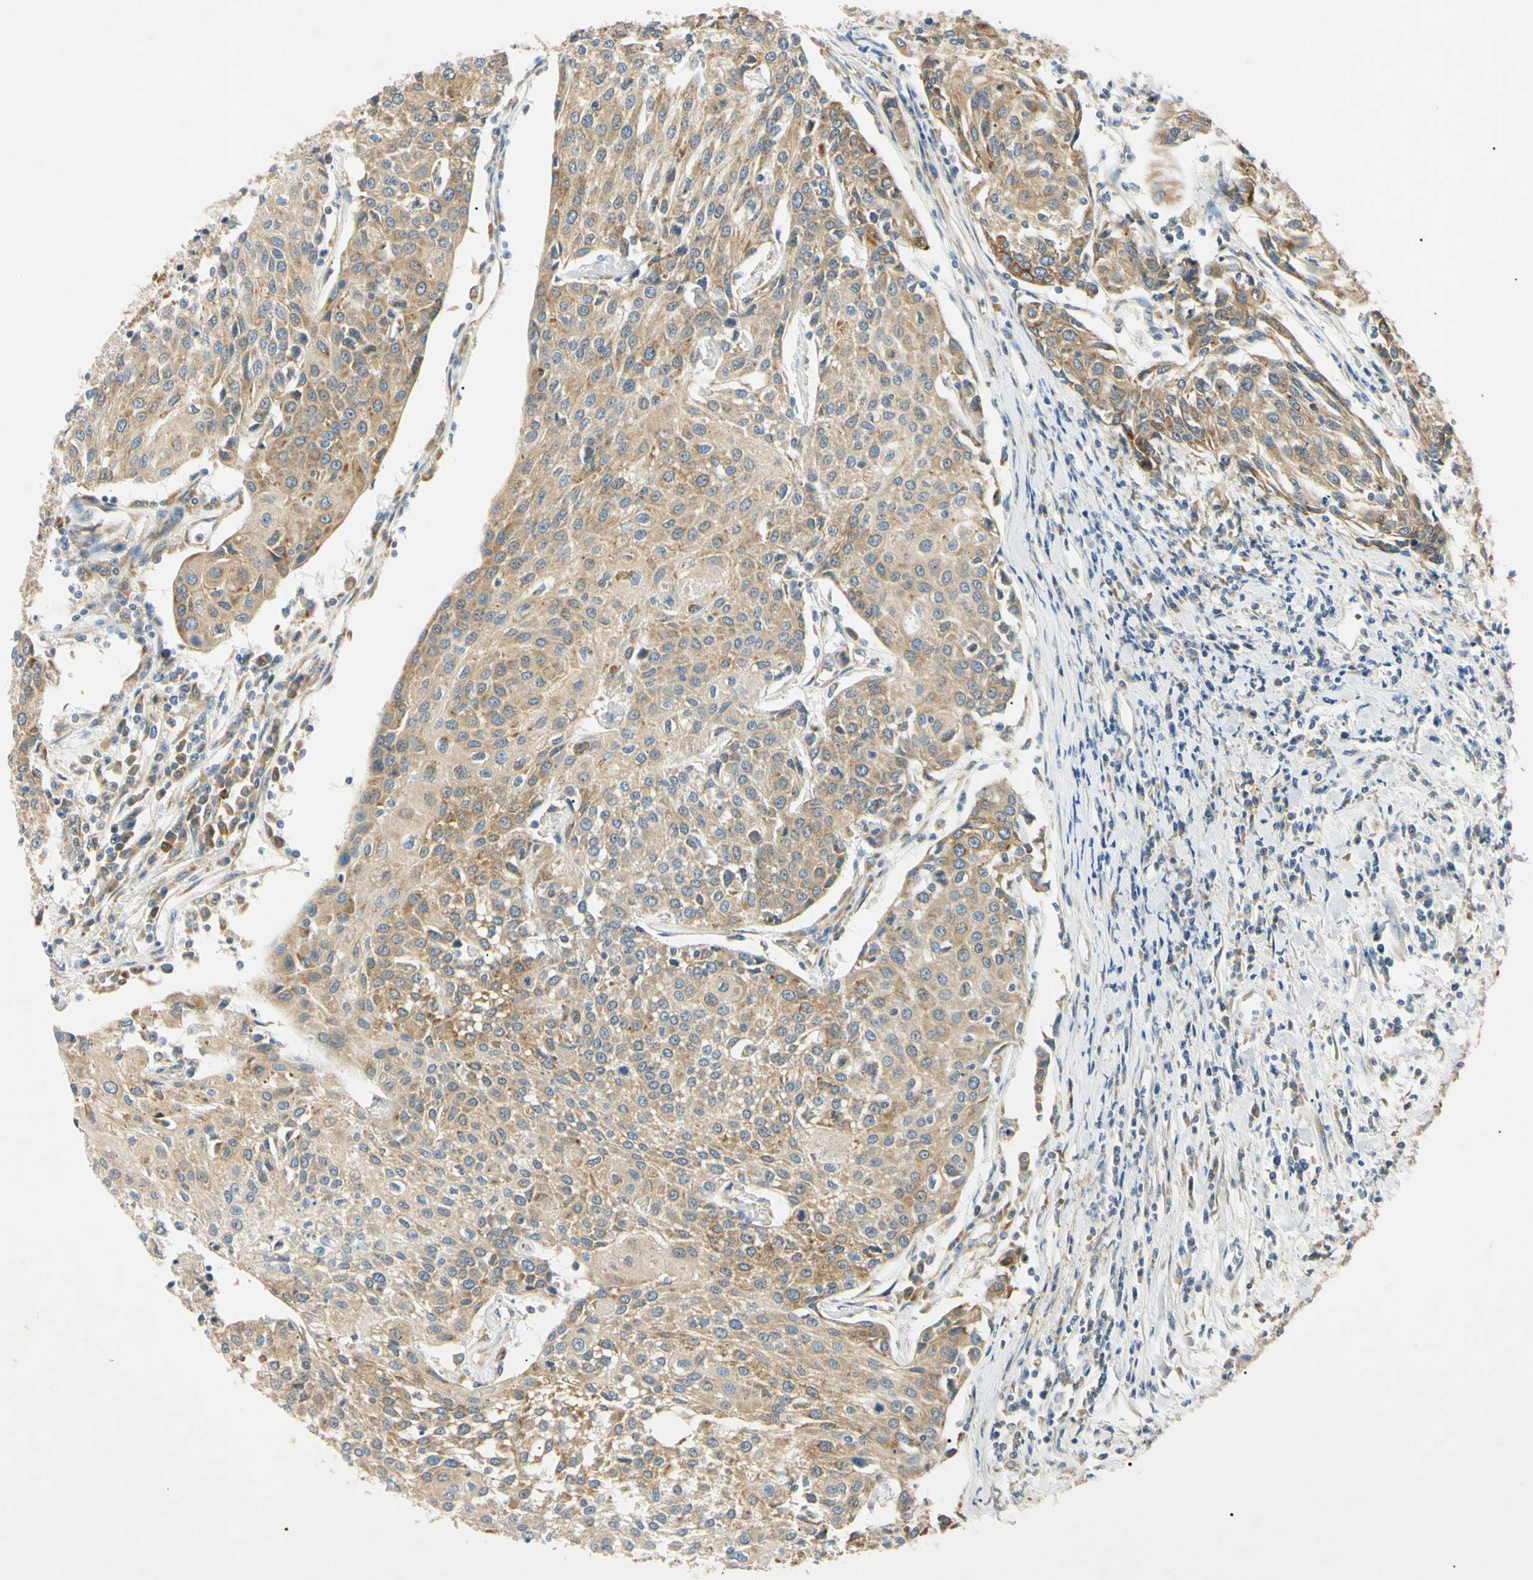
{"staining": {"intensity": "weak", "quantity": ">75%", "location": "cytoplasmic/membranous"}, "tissue": "urothelial cancer", "cell_type": "Tumor cells", "image_type": "cancer", "snomed": [{"axis": "morphology", "description": "Urothelial carcinoma, High grade"}, {"axis": "topography", "description": "Urinary bladder"}], "caption": "Protein positivity by immunohistochemistry demonstrates weak cytoplasmic/membranous positivity in about >75% of tumor cells in high-grade urothelial carcinoma. Nuclei are stained in blue.", "gene": "DNAJB12", "patient": {"sex": "female", "age": 85}}